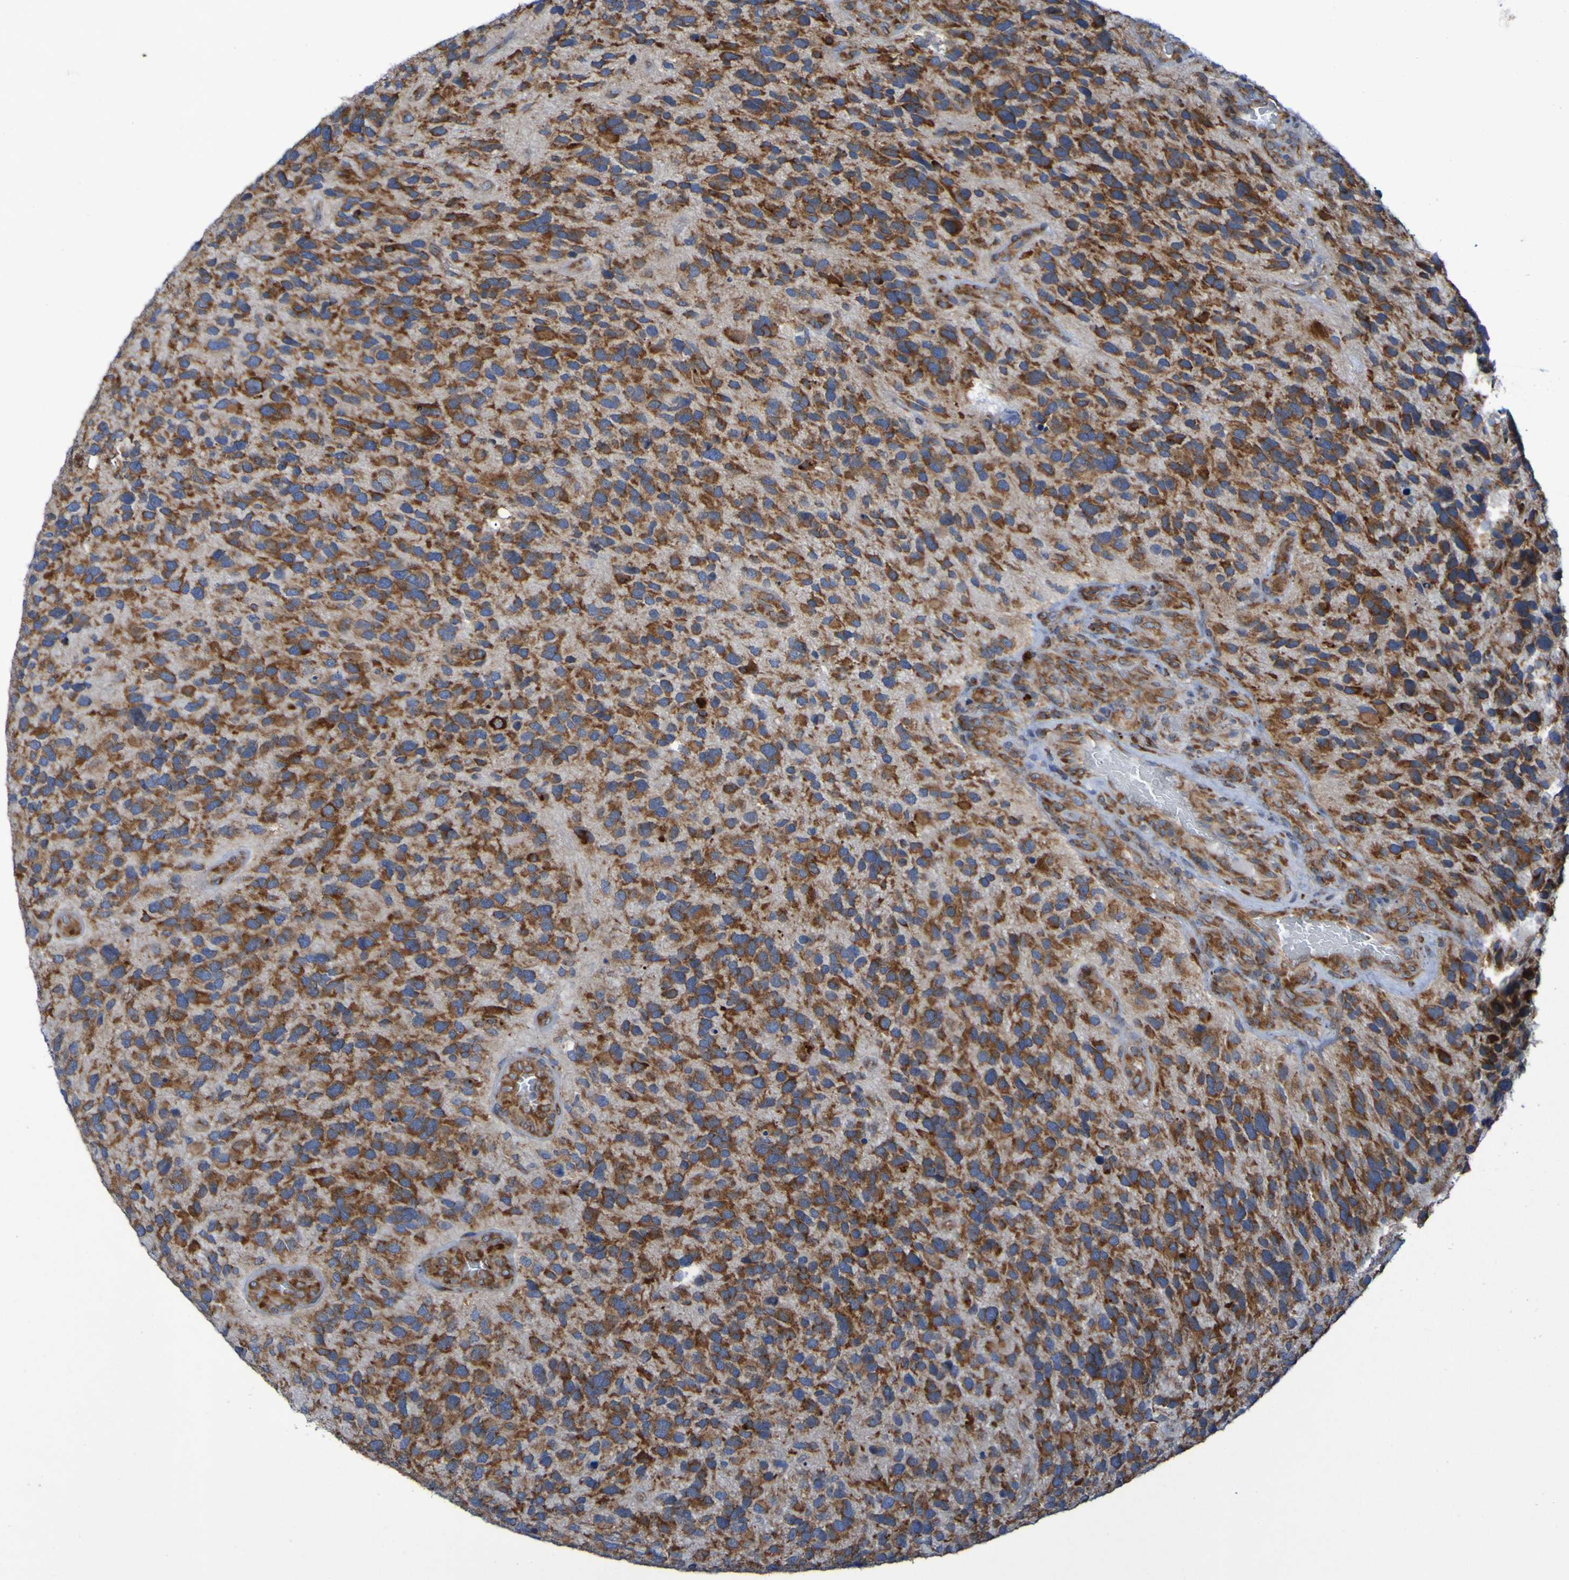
{"staining": {"intensity": "moderate", "quantity": ">75%", "location": "cytoplasmic/membranous"}, "tissue": "glioma", "cell_type": "Tumor cells", "image_type": "cancer", "snomed": [{"axis": "morphology", "description": "Glioma, malignant, High grade"}, {"axis": "topography", "description": "Brain"}], "caption": "Immunohistochemical staining of malignant high-grade glioma demonstrates medium levels of moderate cytoplasmic/membranous positivity in approximately >75% of tumor cells. The staining is performed using DAB (3,3'-diaminobenzidine) brown chromogen to label protein expression. The nuclei are counter-stained blue using hematoxylin.", "gene": "FKBP3", "patient": {"sex": "female", "age": 58}}